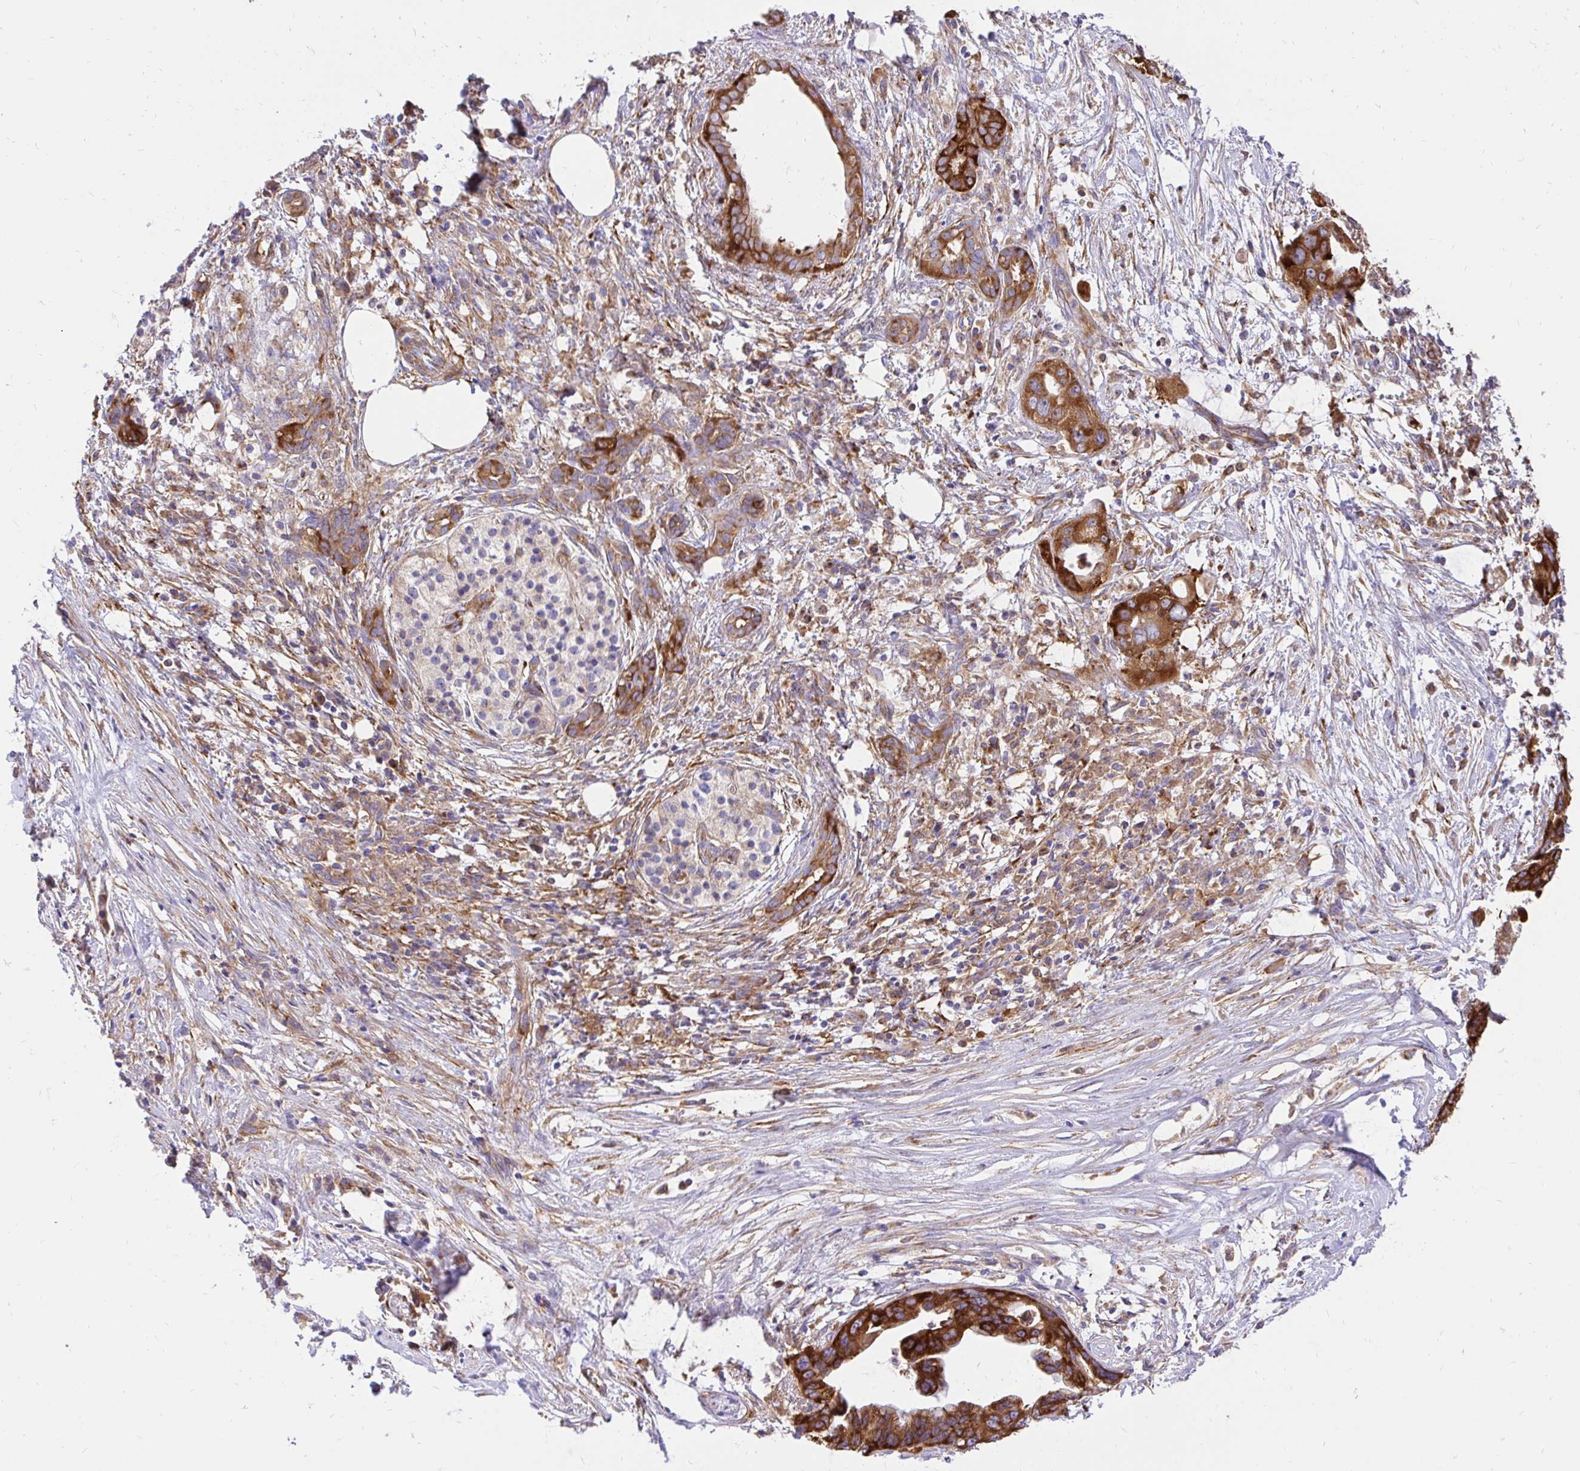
{"staining": {"intensity": "strong", "quantity": ">75%", "location": "cytoplasmic/membranous"}, "tissue": "pancreatic cancer", "cell_type": "Tumor cells", "image_type": "cancer", "snomed": [{"axis": "morphology", "description": "Adenocarcinoma, NOS"}, {"axis": "topography", "description": "Pancreas"}], "caption": "Pancreatic adenocarcinoma stained for a protein demonstrates strong cytoplasmic/membranous positivity in tumor cells.", "gene": "ABCB10", "patient": {"sex": "female", "age": 83}}